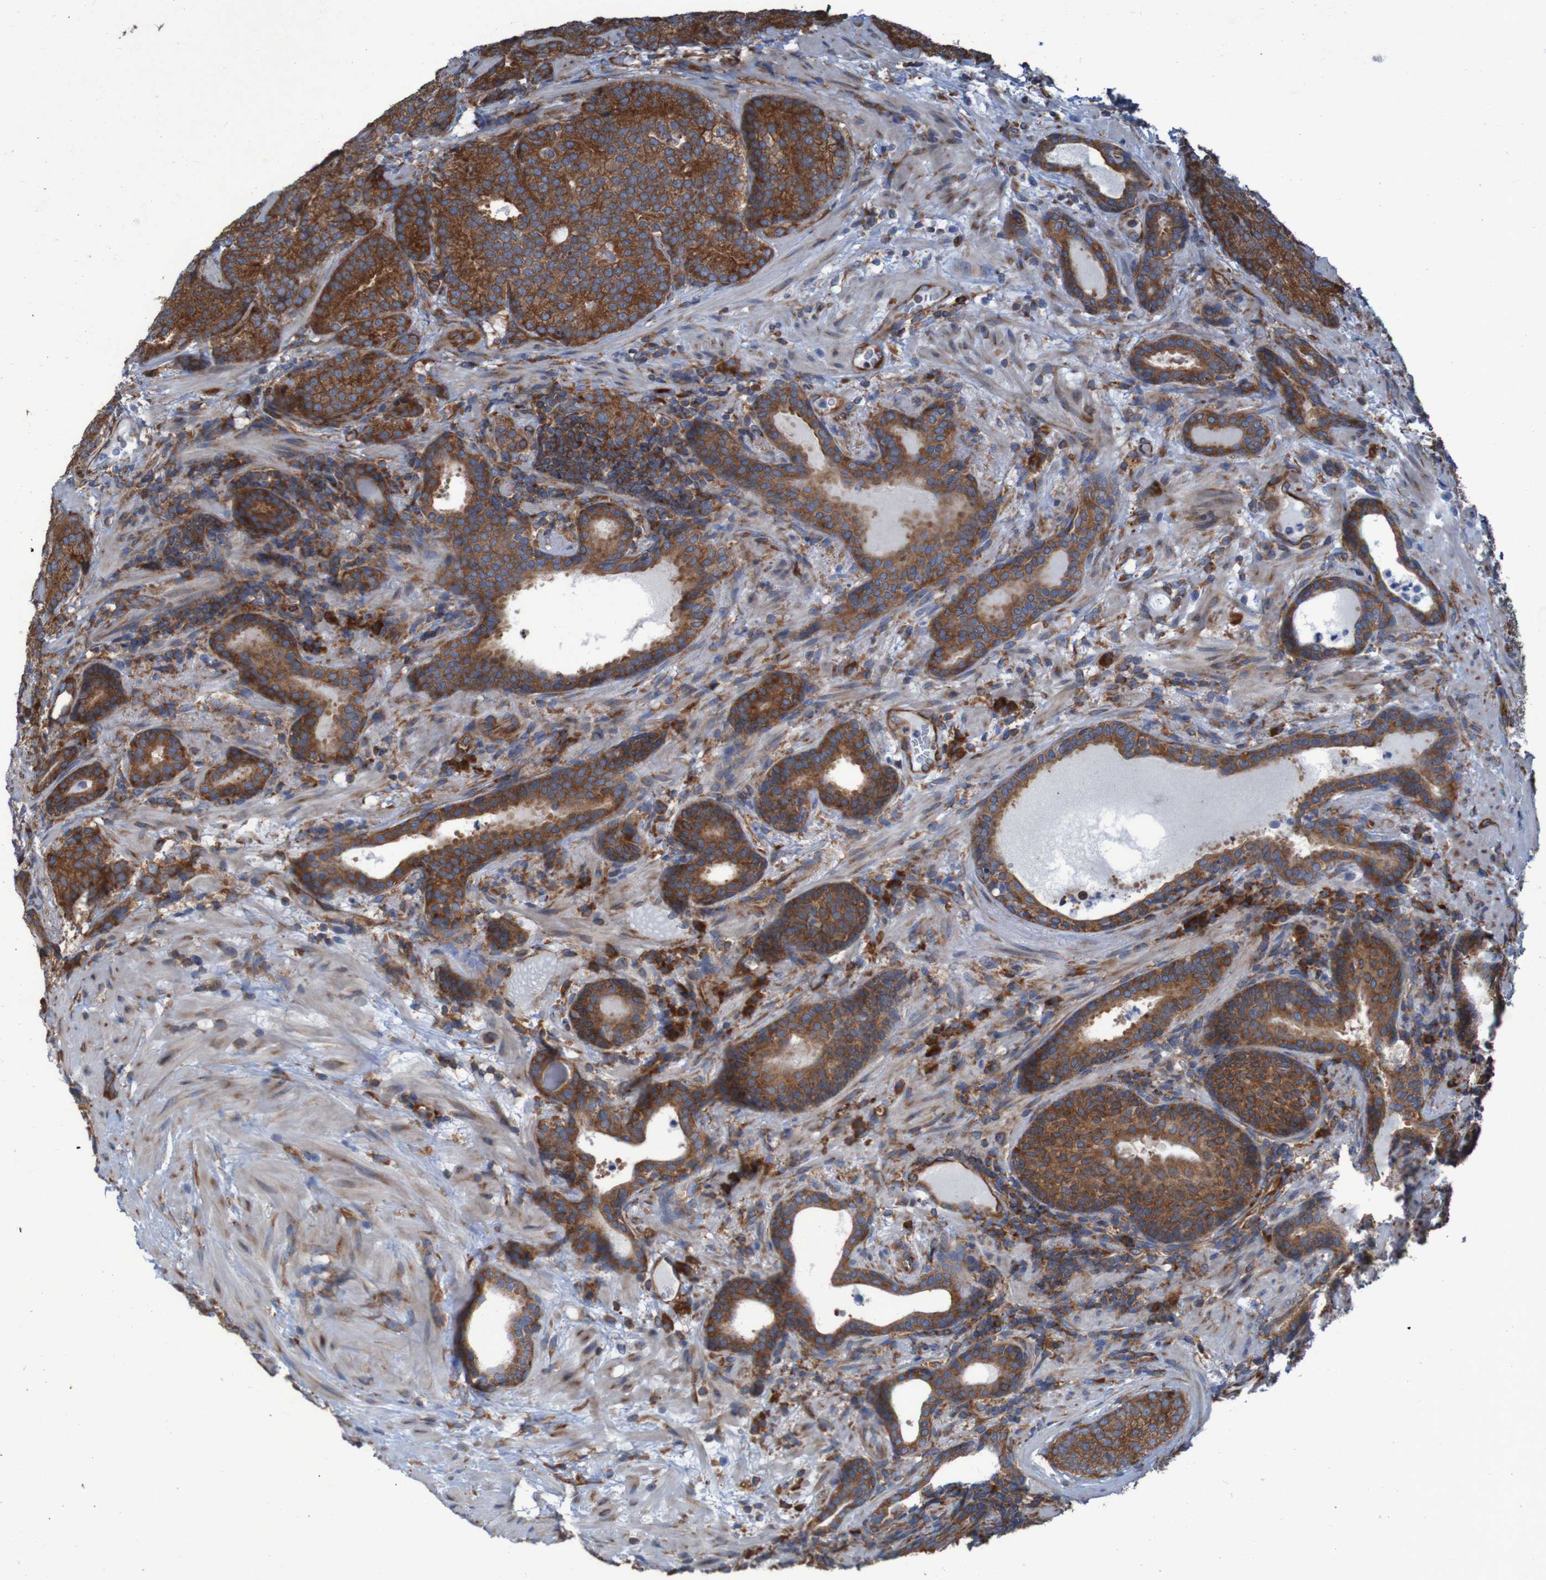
{"staining": {"intensity": "strong", "quantity": ">75%", "location": "cytoplasmic/membranous"}, "tissue": "prostate cancer", "cell_type": "Tumor cells", "image_type": "cancer", "snomed": [{"axis": "morphology", "description": "Adenocarcinoma, High grade"}, {"axis": "topography", "description": "Prostate"}], "caption": "High-grade adenocarcinoma (prostate) was stained to show a protein in brown. There is high levels of strong cytoplasmic/membranous expression in about >75% of tumor cells.", "gene": "RPL10", "patient": {"sex": "male", "age": 61}}